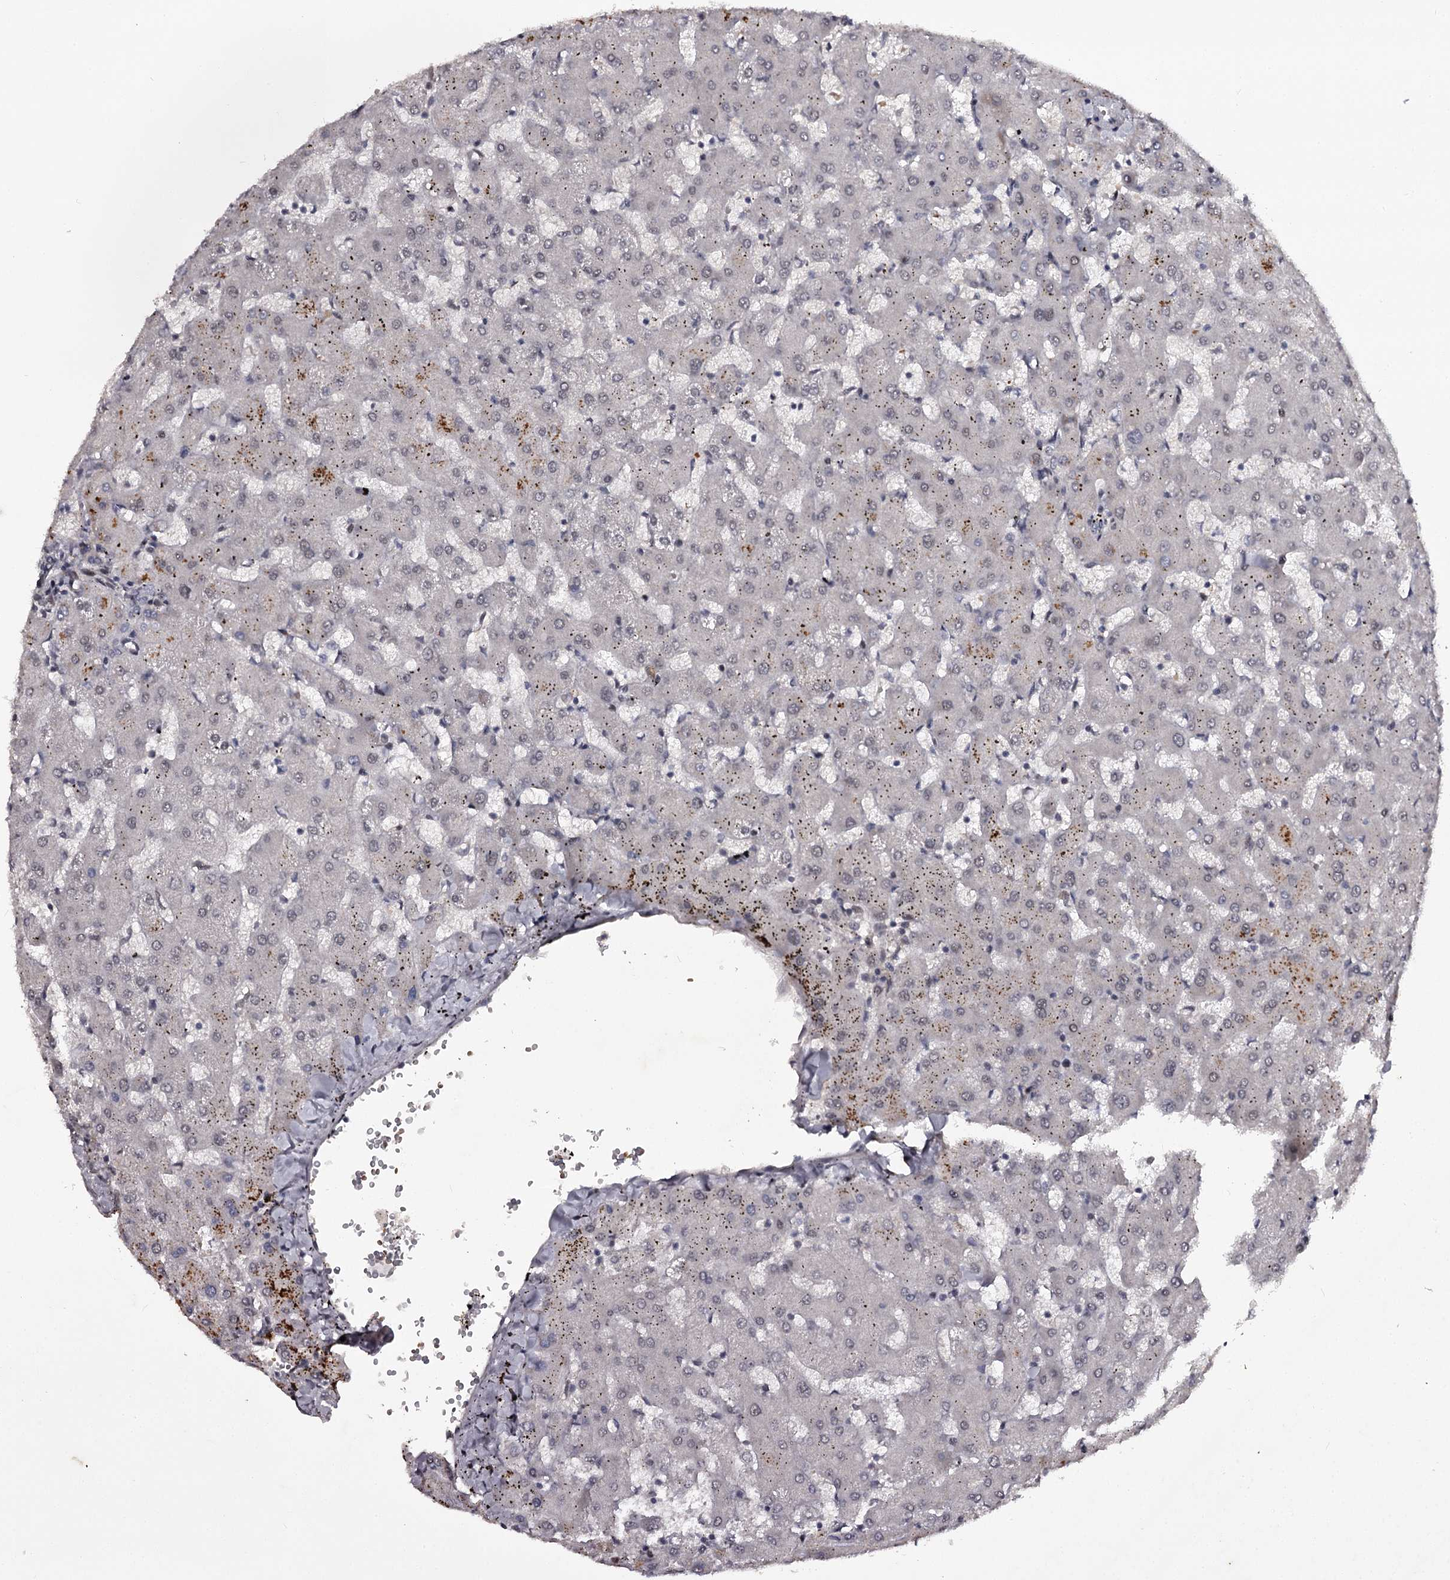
{"staining": {"intensity": "negative", "quantity": "none", "location": "none"}, "tissue": "liver", "cell_type": "Cholangiocytes", "image_type": "normal", "snomed": [{"axis": "morphology", "description": "Normal tissue, NOS"}, {"axis": "topography", "description": "Liver"}], "caption": "Immunohistochemistry of unremarkable liver demonstrates no positivity in cholangiocytes. The staining was performed using DAB to visualize the protein expression in brown, while the nuclei were stained in blue with hematoxylin (Magnification: 20x).", "gene": "RNF44", "patient": {"sex": "female", "age": 63}}